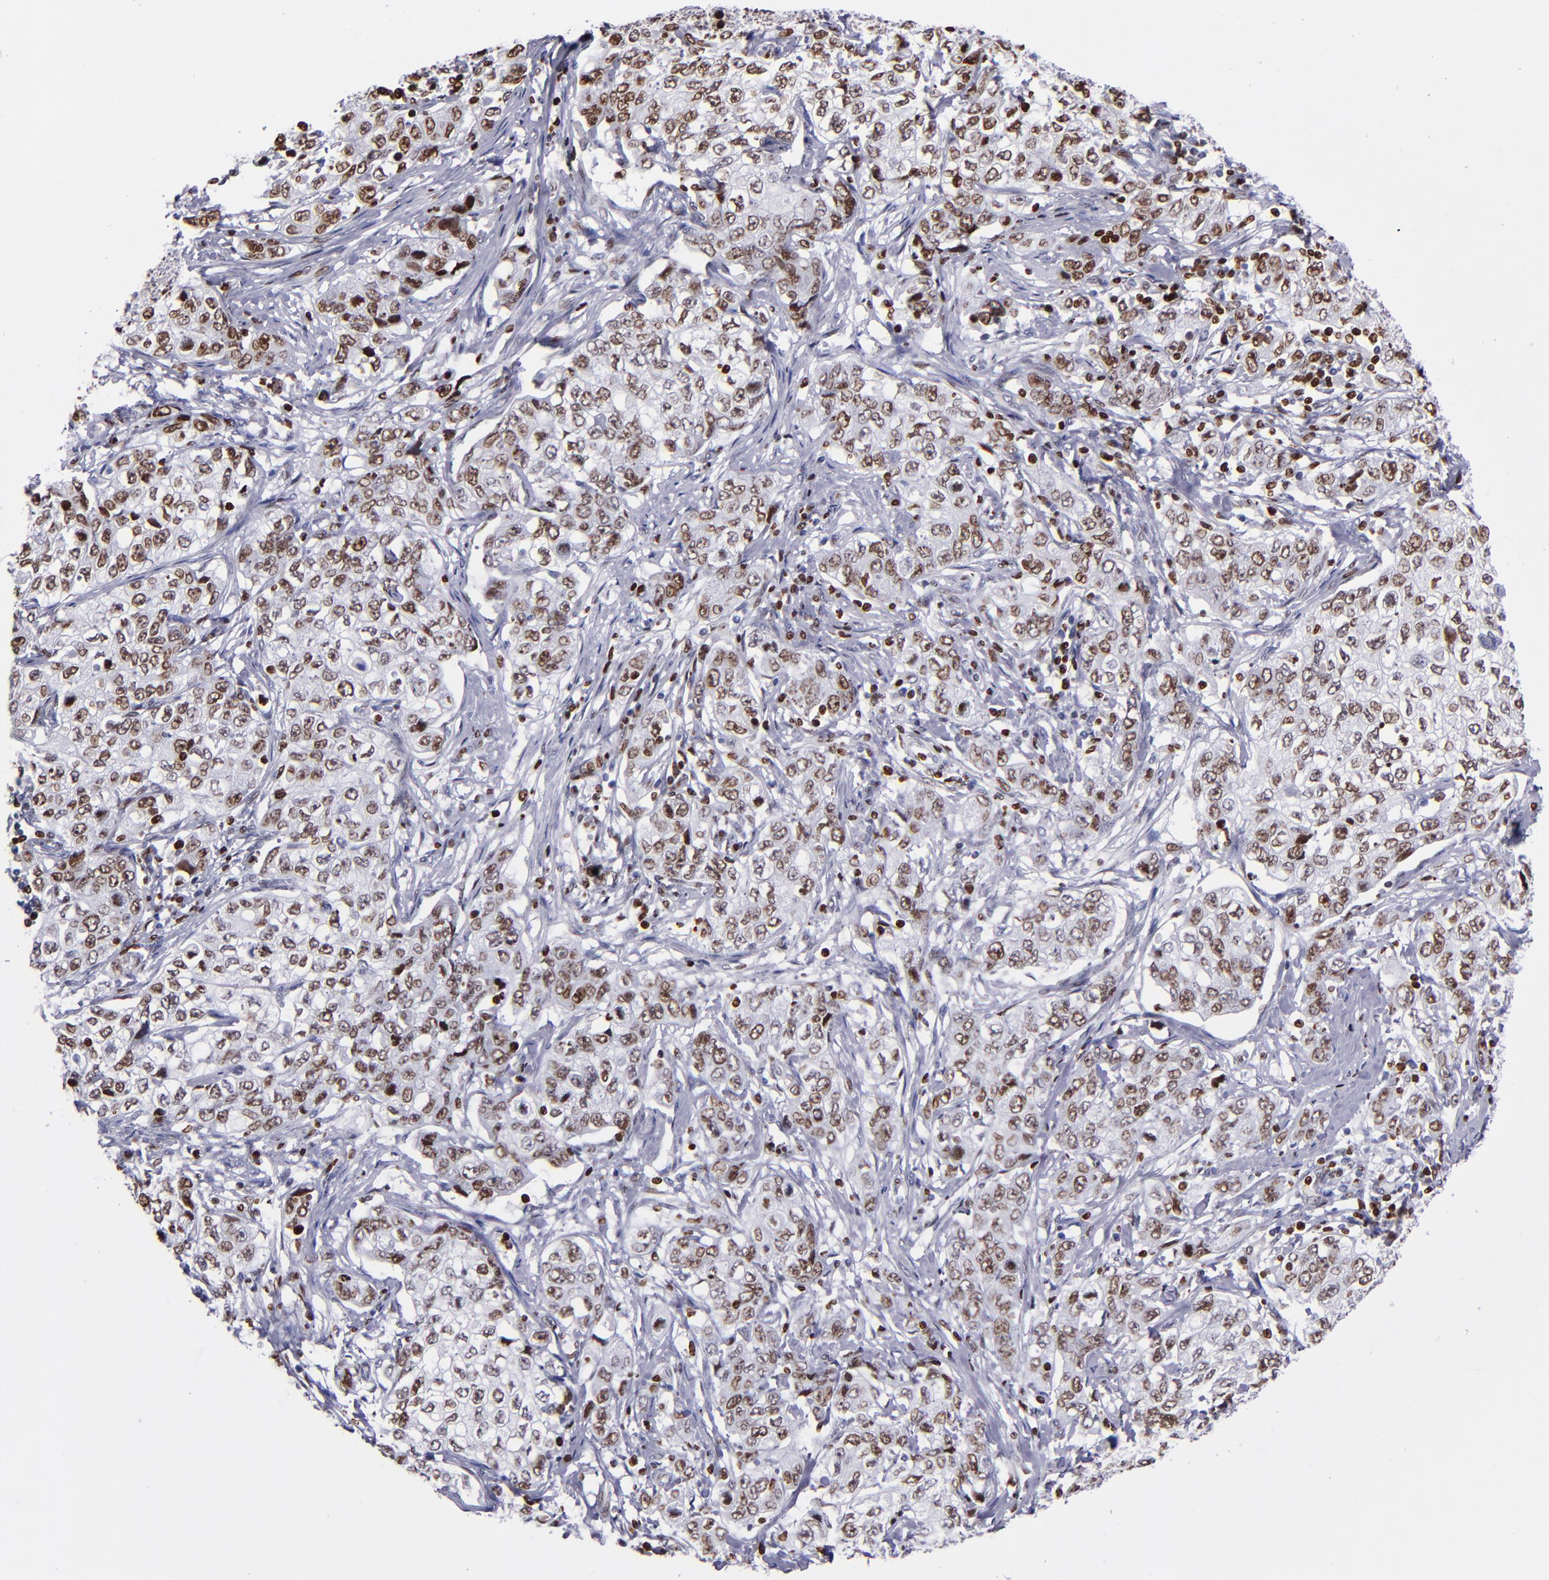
{"staining": {"intensity": "moderate", "quantity": ">75%", "location": "nuclear"}, "tissue": "stomach cancer", "cell_type": "Tumor cells", "image_type": "cancer", "snomed": [{"axis": "morphology", "description": "Adenocarcinoma, NOS"}, {"axis": "topography", "description": "Stomach"}], "caption": "Stomach cancer (adenocarcinoma) stained for a protein (brown) demonstrates moderate nuclear positive positivity in about >75% of tumor cells.", "gene": "CDKL5", "patient": {"sex": "male", "age": 48}}